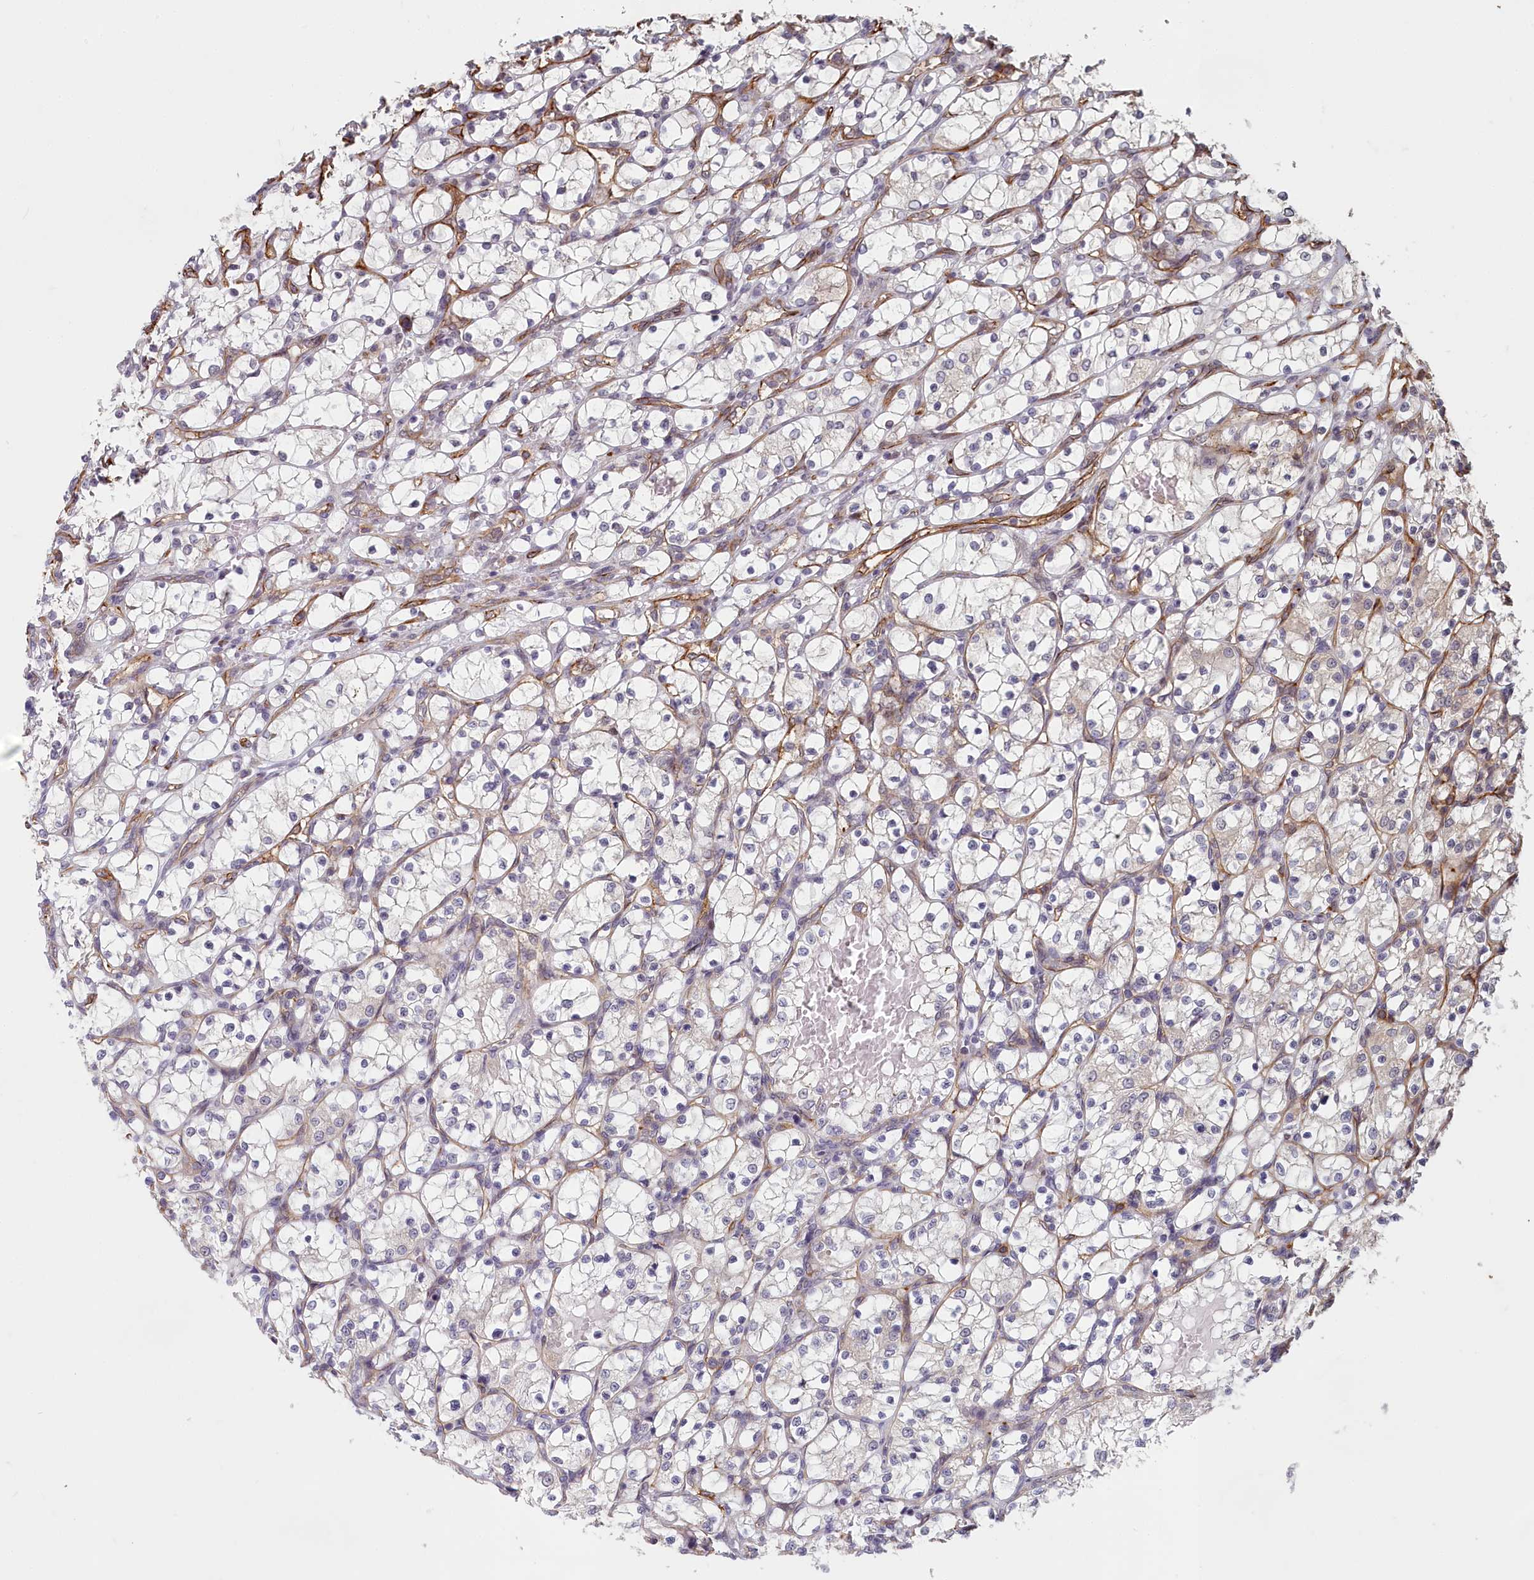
{"staining": {"intensity": "negative", "quantity": "none", "location": "none"}, "tissue": "renal cancer", "cell_type": "Tumor cells", "image_type": "cancer", "snomed": [{"axis": "morphology", "description": "Adenocarcinoma, NOS"}, {"axis": "topography", "description": "Kidney"}], "caption": "Photomicrograph shows no significant protein positivity in tumor cells of adenocarcinoma (renal).", "gene": "TSPYL4", "patient": {"sex": "female", "age": 69}}